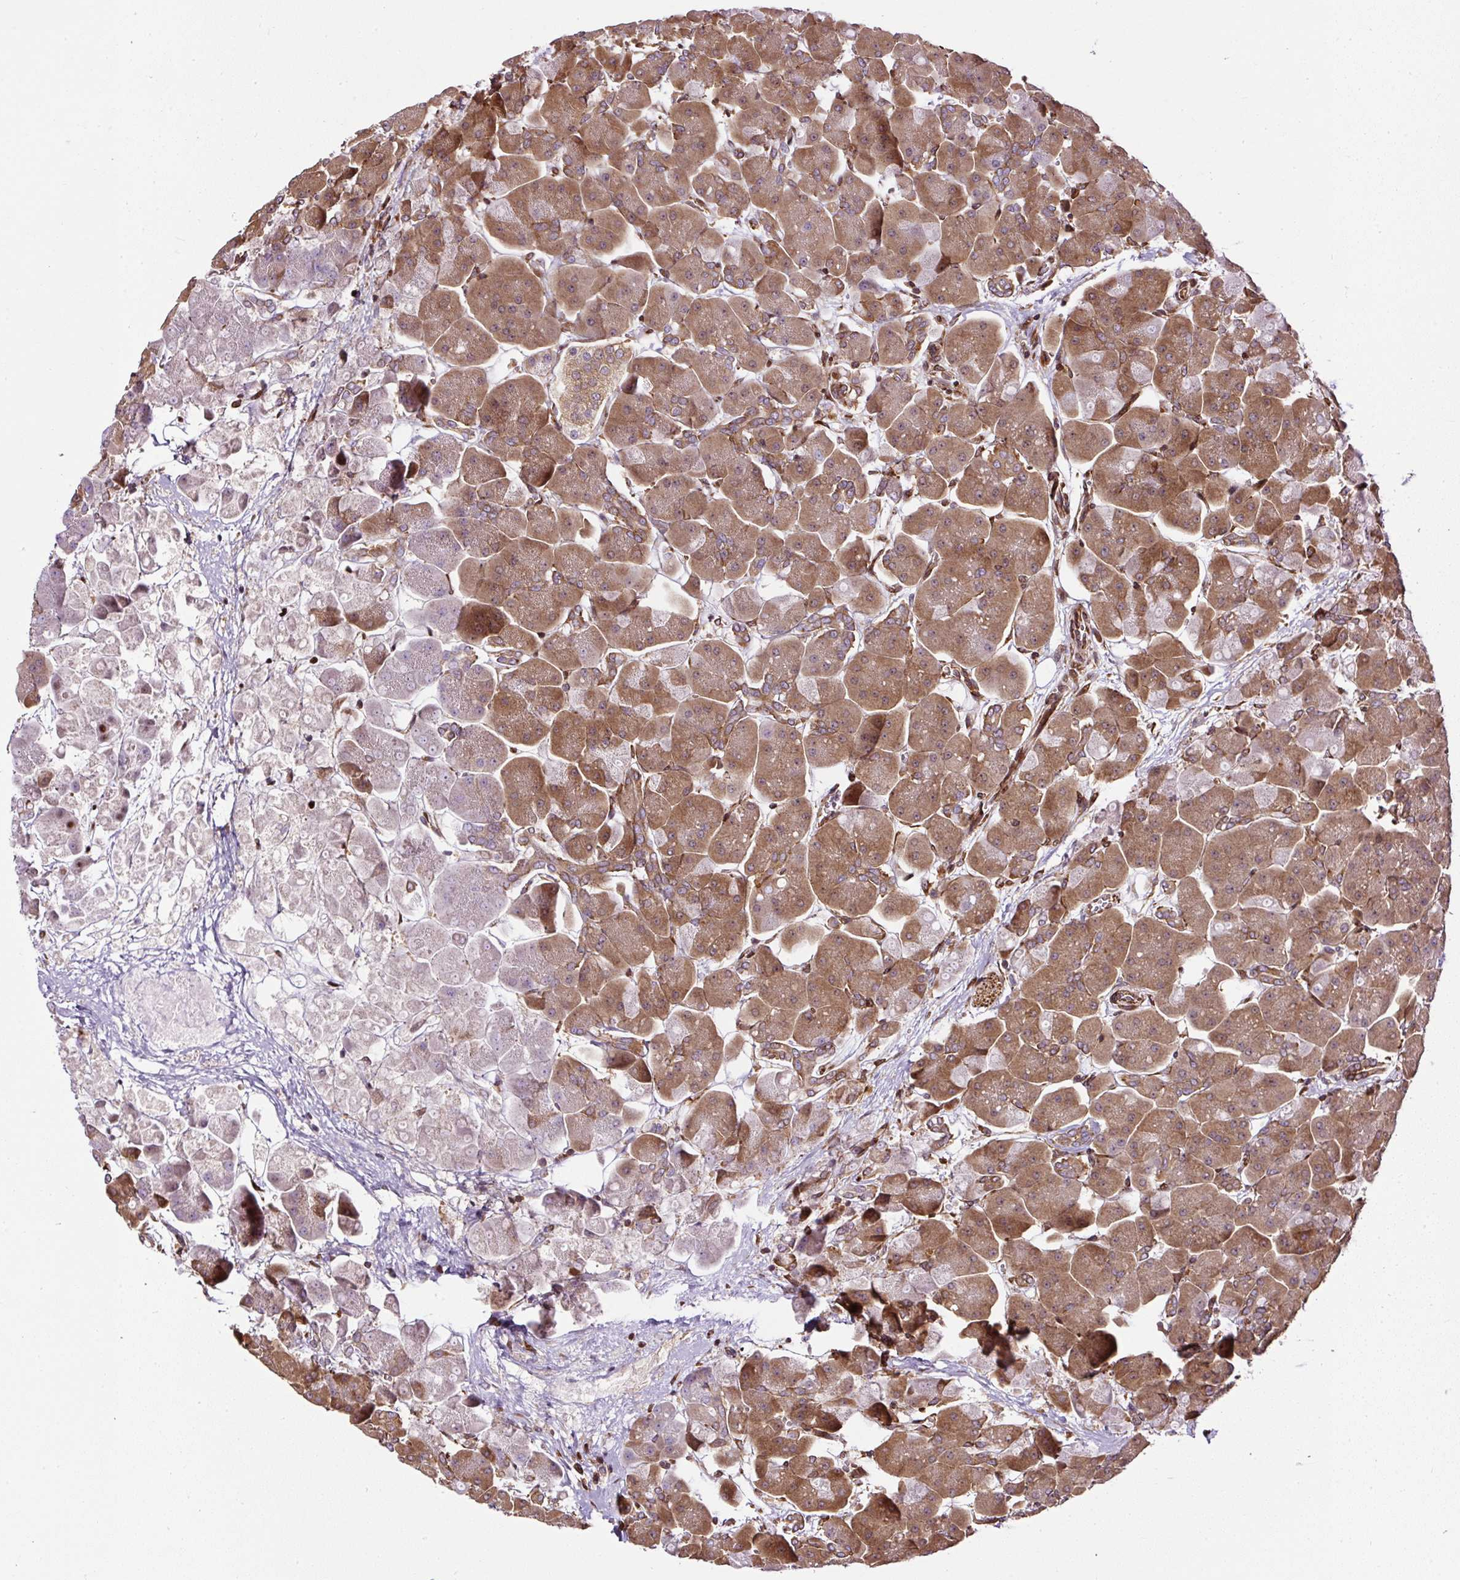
{"staining": {"intensity": "strong", "quantity": ">75%", "location": "cytoplasmic/membranous"}, "tissue": "pancreas", "cell_type": "Exocrine glandular cells", "image_type": "normal", "snomed": [{"axis": "morphology", "description": "Normal tissue, NOS"}, {"axis": "topography", "description": "Pancreas"}], "caption": "The photomicrograph reveals immunohistochemical staining of normal pancreas. There is strong cytoplasmic/membranous staining is identified in approximately >75% of exocrine glandular cells.", "gene": "KDM4E", "patient": {"sex": "male", "age": 66}}